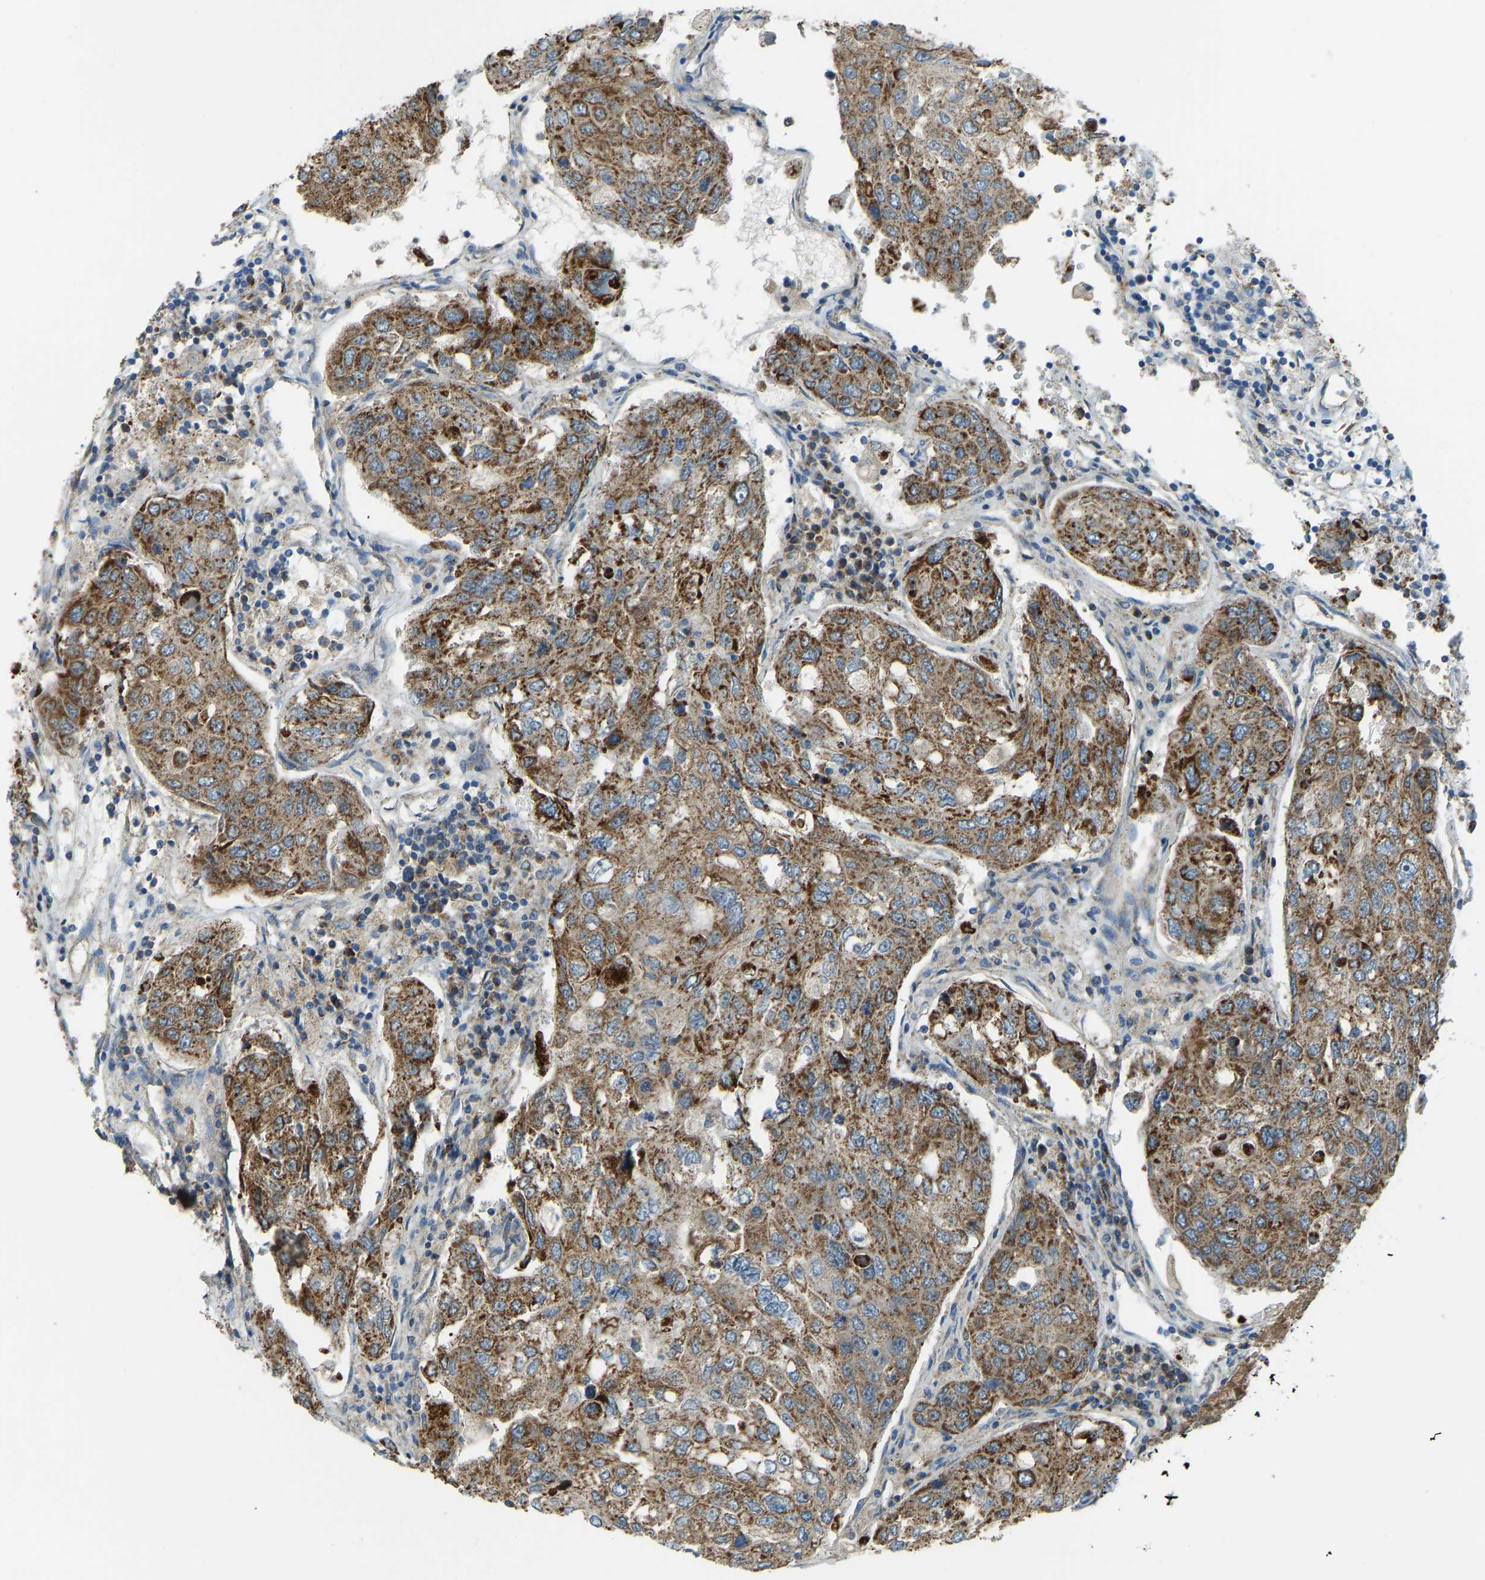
{"staining": {"intensity": "strong", "quantity": ">75%", "location": "cytoplasmic/membranous"}, "tissue": "urothelial cancer", "cell_type": "Tumor cells", "image_type": "cancer", "snomed": [{"axis": "morphology", "description": "Urothelial carcinoma, High grade"}, {"axis": "topography", "description": "Lymph node"}, {"axis": "topography", "description": "Urinary bladder"}], "caption": "Urothelial carcinoma (high-grade) stained with DAB (3,3'-diaminobenzidine) IHC reveals high levels of strong cytoplasmic/membranous positivity in approximately >75% of tumor cells.", "gene": "STAU2", "patient": {"sex": "male", "age": 51}}